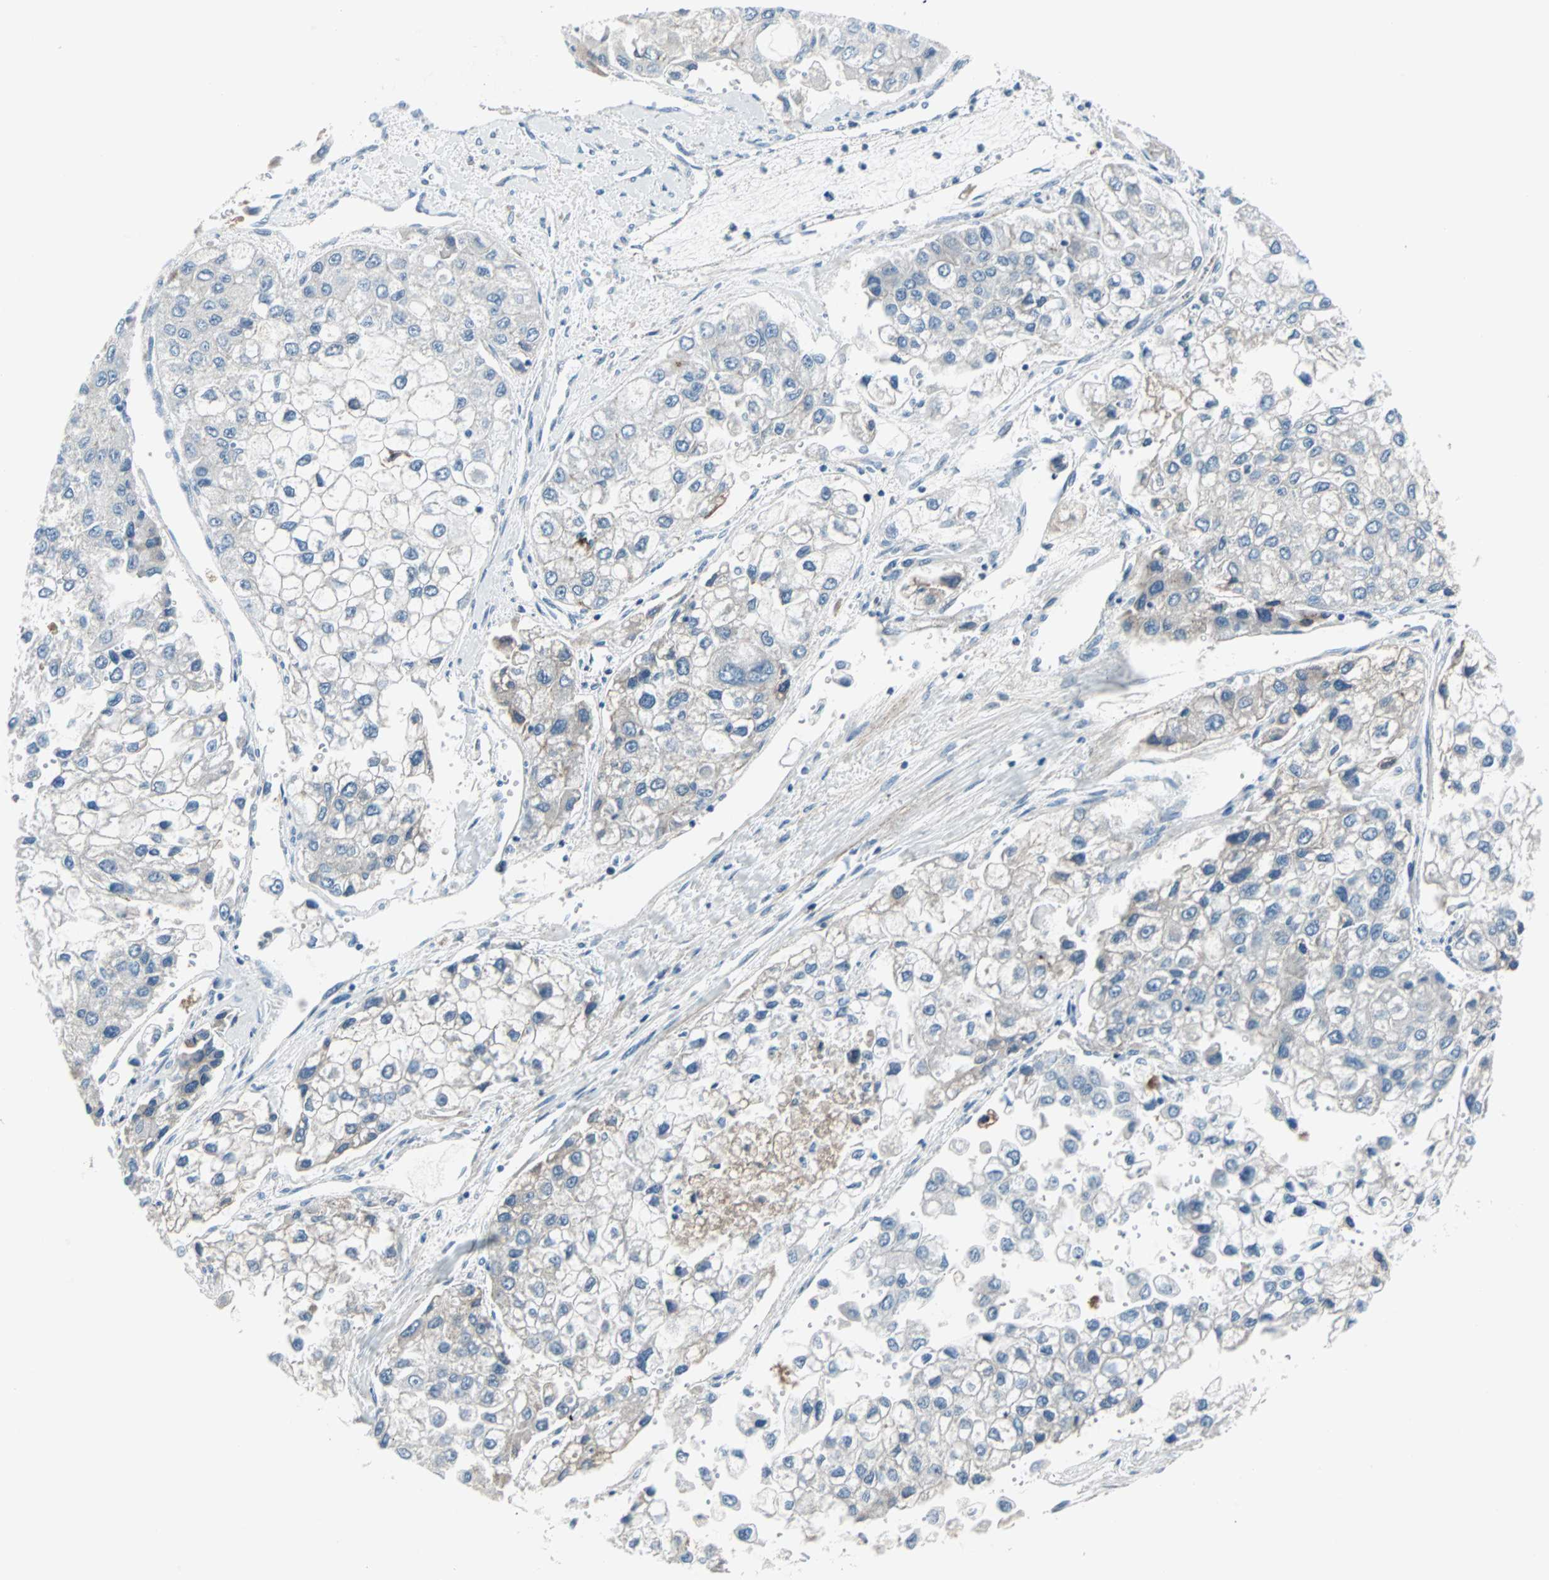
{"staining": {"intensity": "negative", "quantity": "none", "location": "none"}, "tissue": "liver cancer", "cell_type": "Tumor cells", "image_type": "cancer", "snomed": [{"axis": "morphology", "description": "Carcinoma, Hepatocellular, NOS"}, {"axis": "topography", "description": "Liver"}], "caption": "Immunohistochemistry (IHC) photomicrograph of neoplastic tissue: human hepatocellular carcinoma (liver) stained with DAB (3,3'-diaminobenzidine) exhibits no significant protein expression in tumor cells.", "gene": "CASP3", "patient": {"sex": "female", "age": 66}}